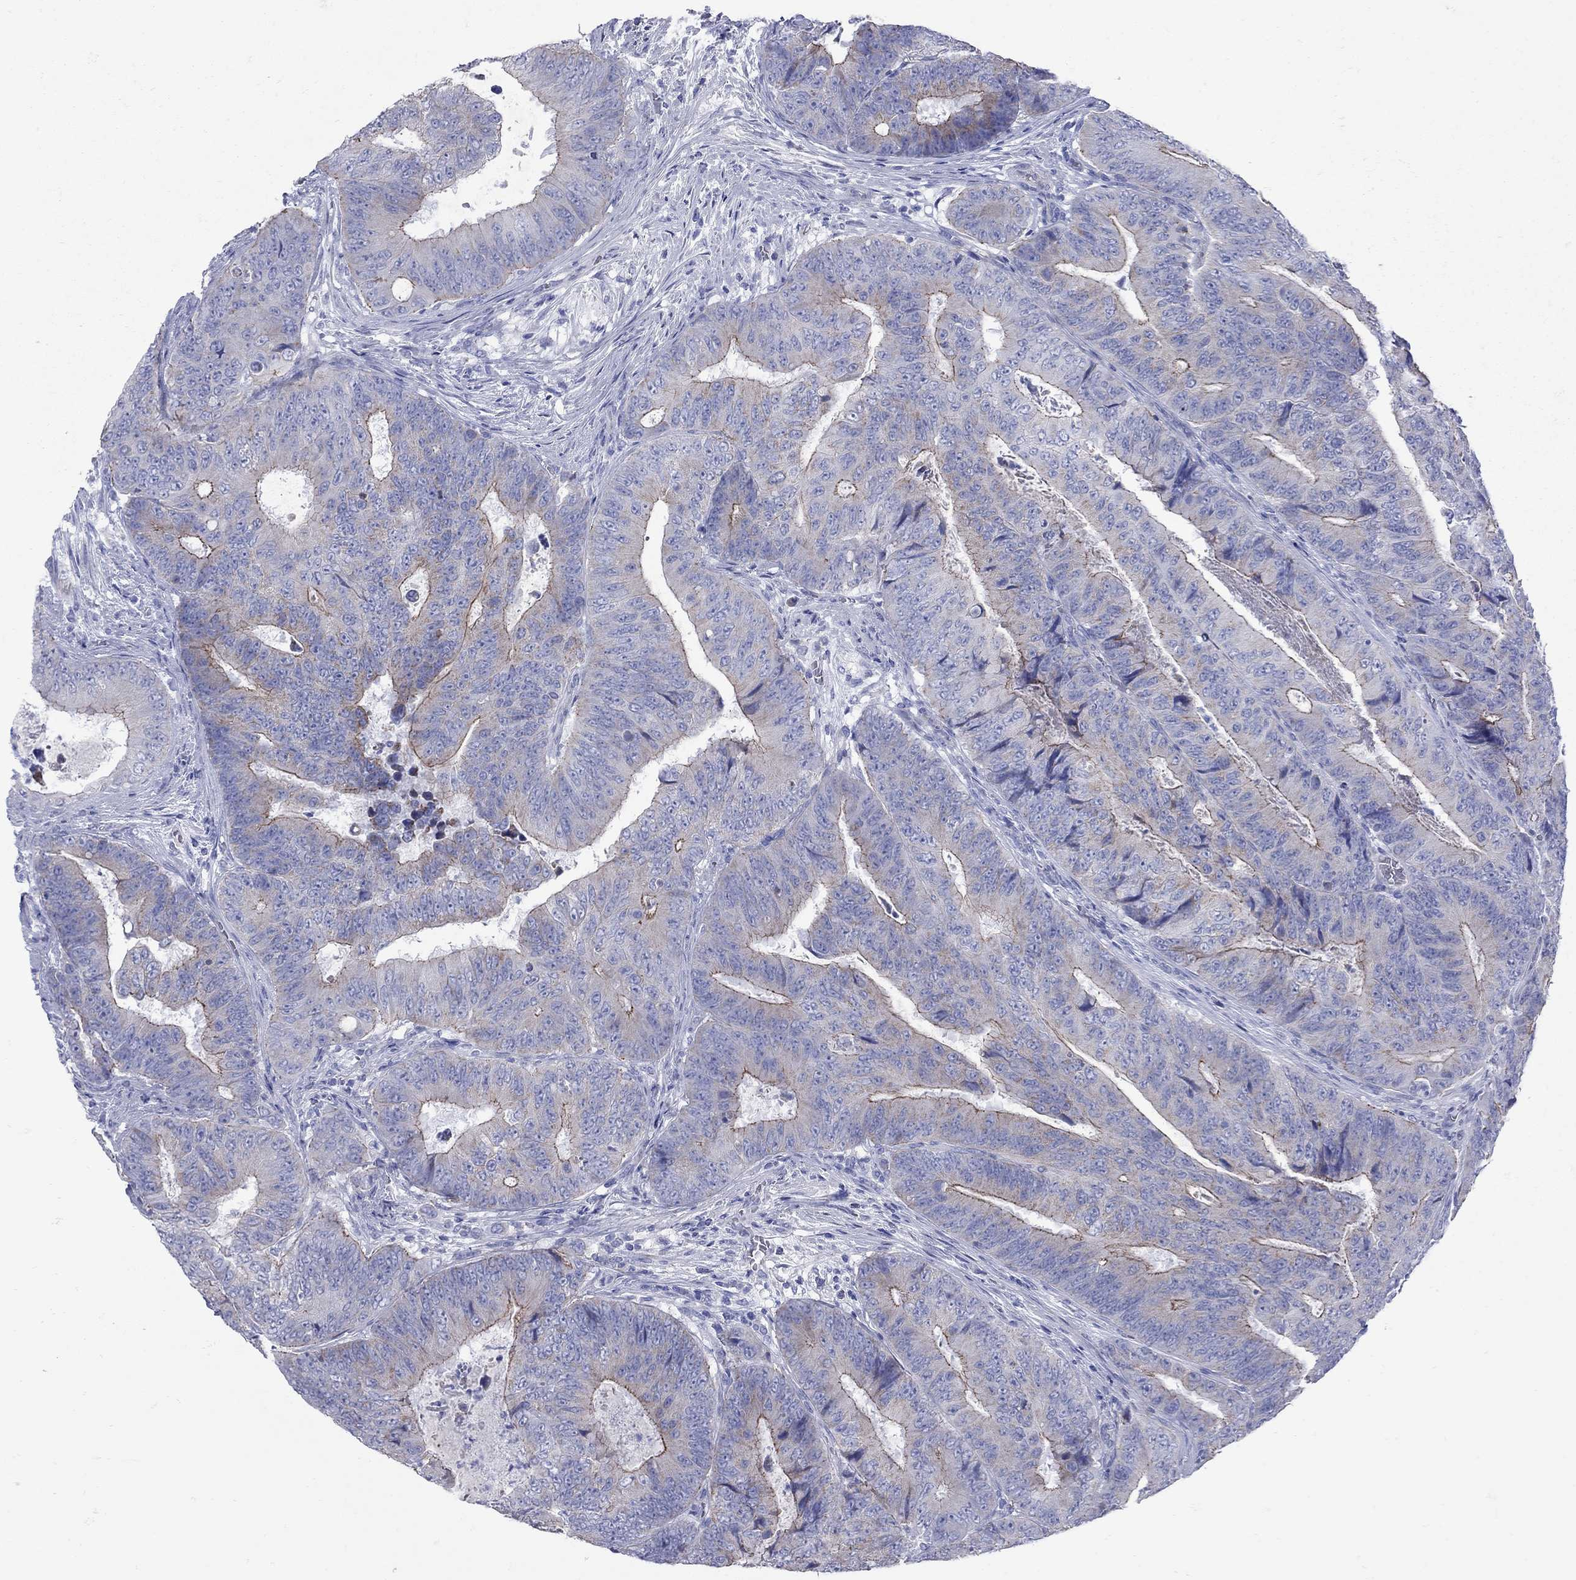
{"staining": {"intensity": "strong", "quantity": "25%-75%", "location": "cytoplasmic/membranous"}, "tissue": "colorectal cancer", "cell_type": "Tumor cells", "image_type": "cancer", "snomed": [{"axis": "morphology", "description": "Adenocarcinoma, NOS"}, {"axis": "topography", "description": "Colon"}], "caption": "Tumor cells reveal high levels of strong cytoplasmic/membranous positivity in approximately 25%-75% of cells in colorectal cancer.", "gene": "PDZD3", "patient": {"sex": "female", "age": 48}}